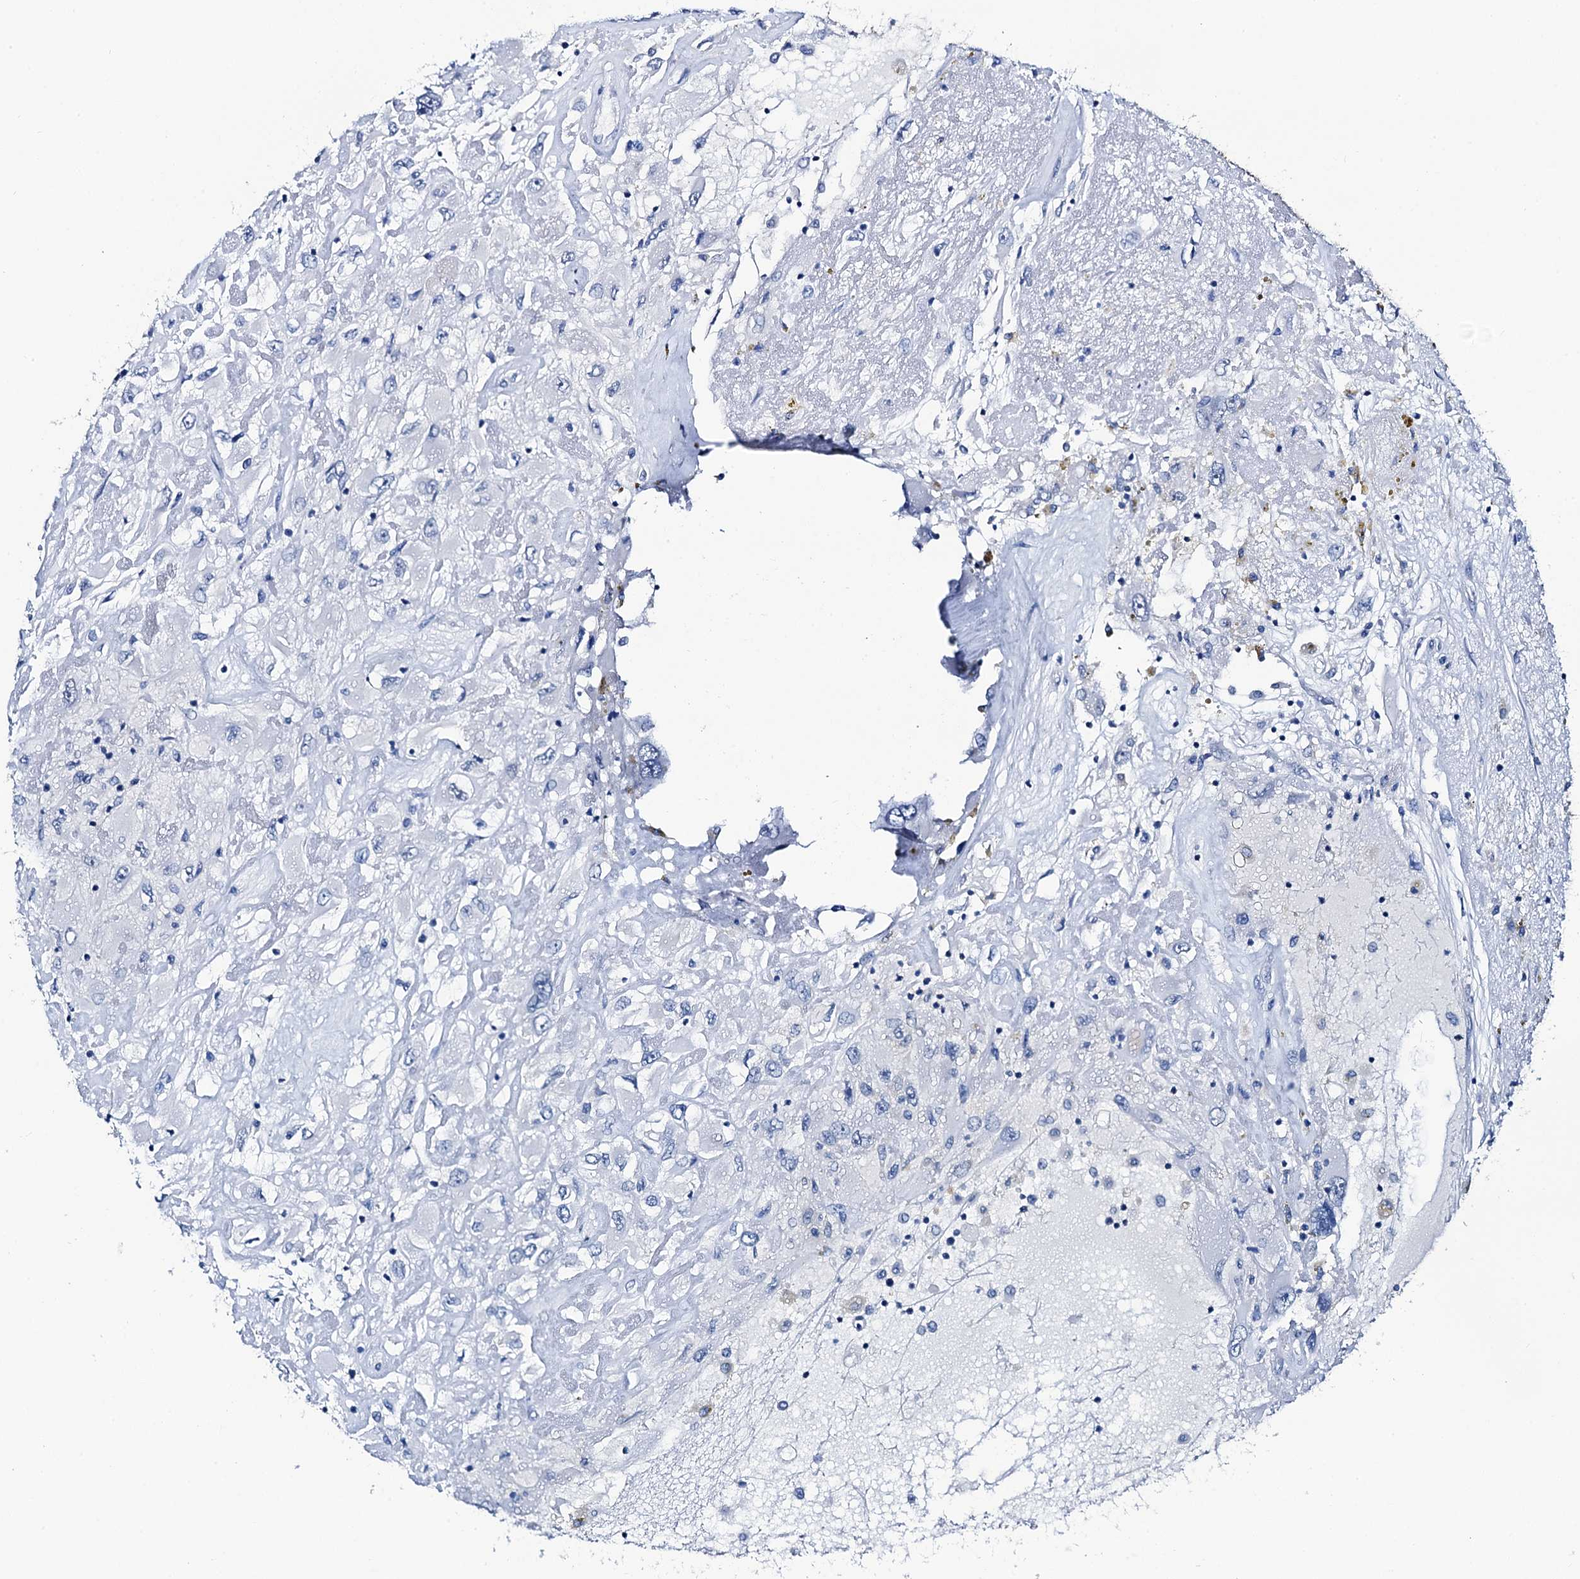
{"staining": {"intensity": "negative", "quantity": "none", "location": "none"}, "tissue": "renal cancer", "cell_type": "Tumor cells", "image_type": "cancer", "snomed": [{"axis": "morphology", "description": "Adenocarcinoma, NOS"}, {"axis": "topography", "description": "Kidney"}], "caption": "Adenocarcinoma (renal) stained for a protein using immunohistochemistry displays no expression tumor cells.", "gene": "LYPD3", "patient": {"sex": "female", "age": 52}}